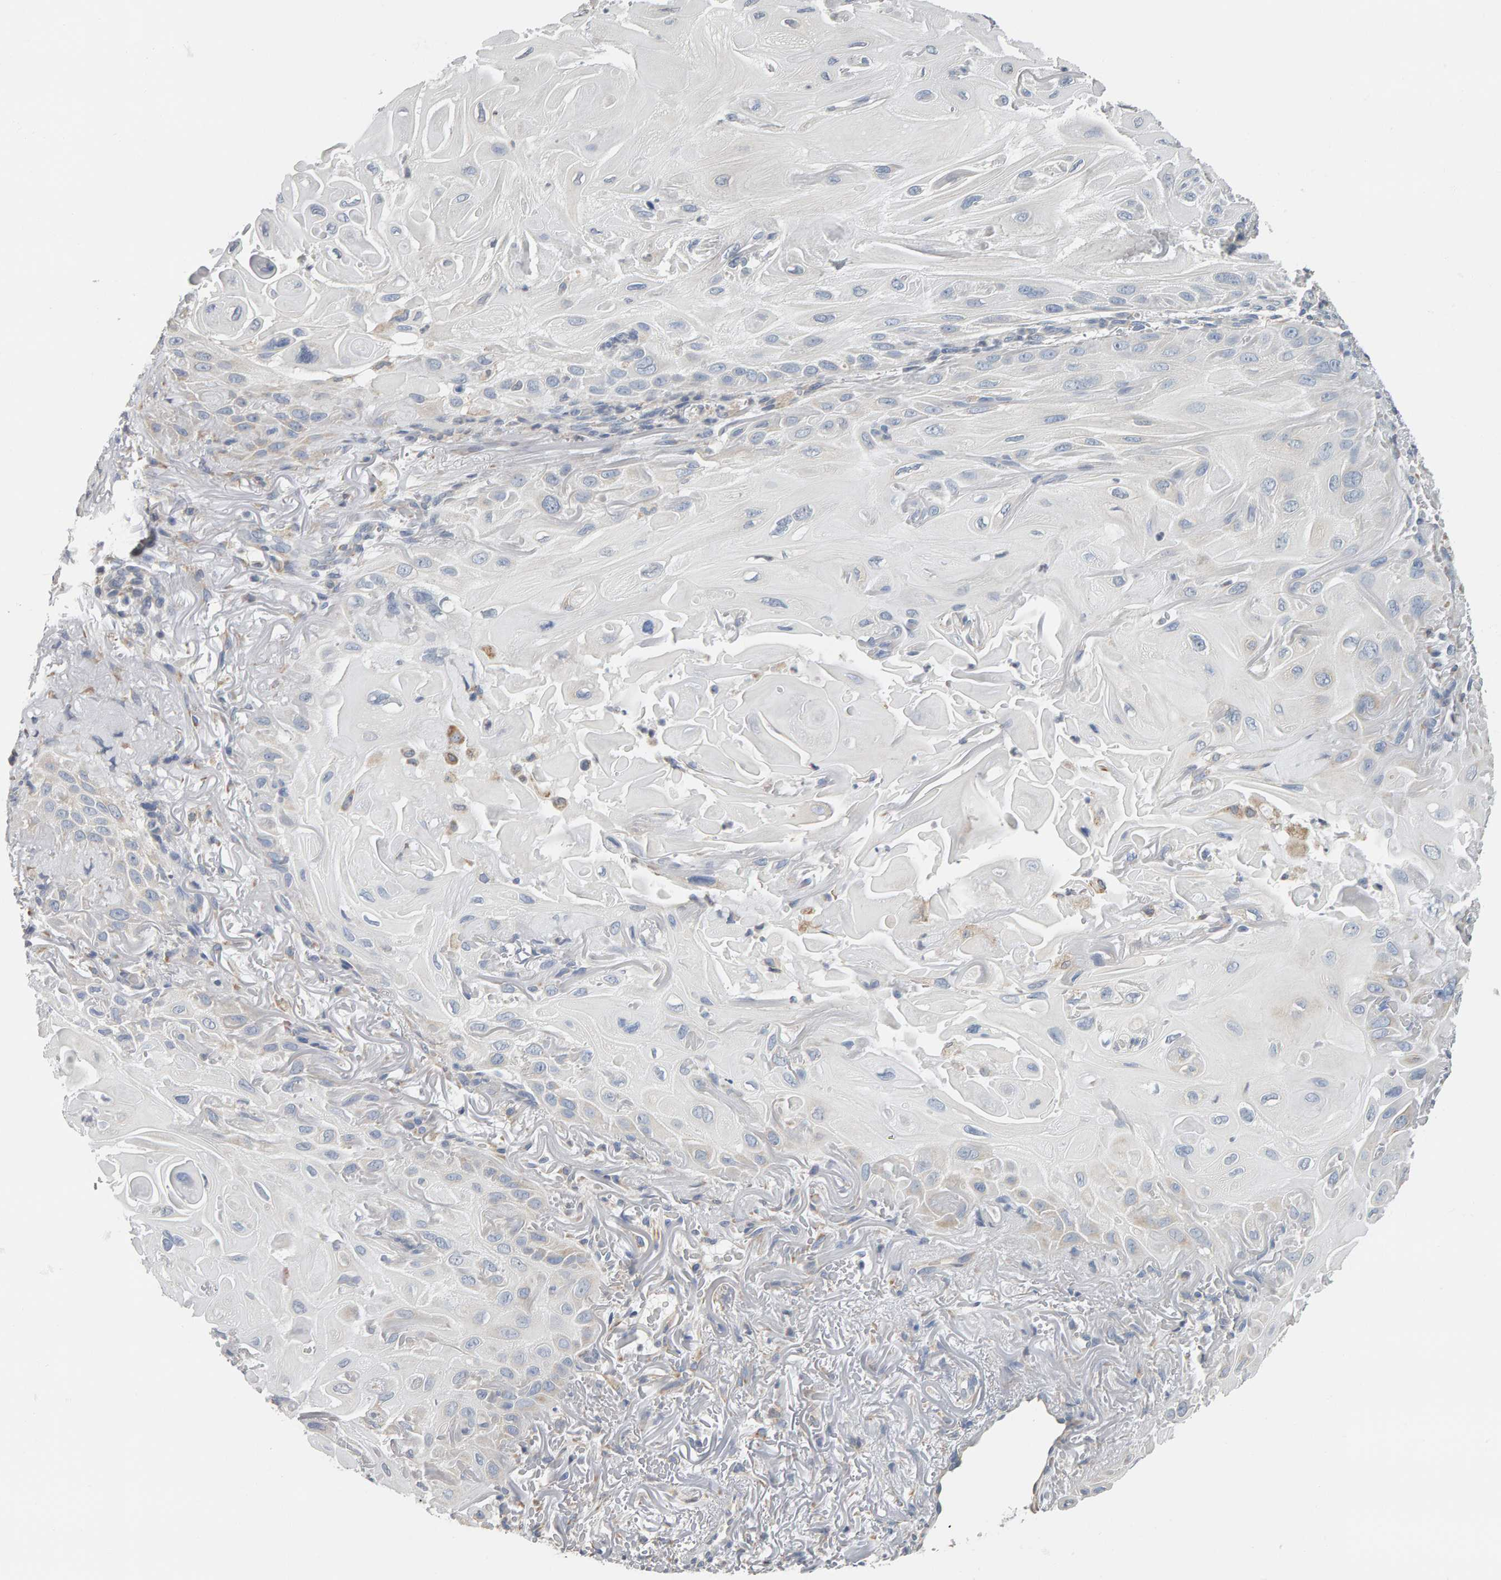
{"staining": {"intensity": "negative", "quantity": "none", "location": "none"}, "tissue": "skin cancer", "cell_type": "Tumor cells", "image_type": "cancer", "snomed": [{"axis": "morphology", "description": "Squamous cell carcinoma, NOS"}, {"axis": "topography", "description": "Skin"}], "caption": "The immunohistochemistry (IHC) image has no significant staining in tumor cells of skin cancer tissue.", "gene": "ADHFE1", "patient": {"sex": "female", "age": 77}}